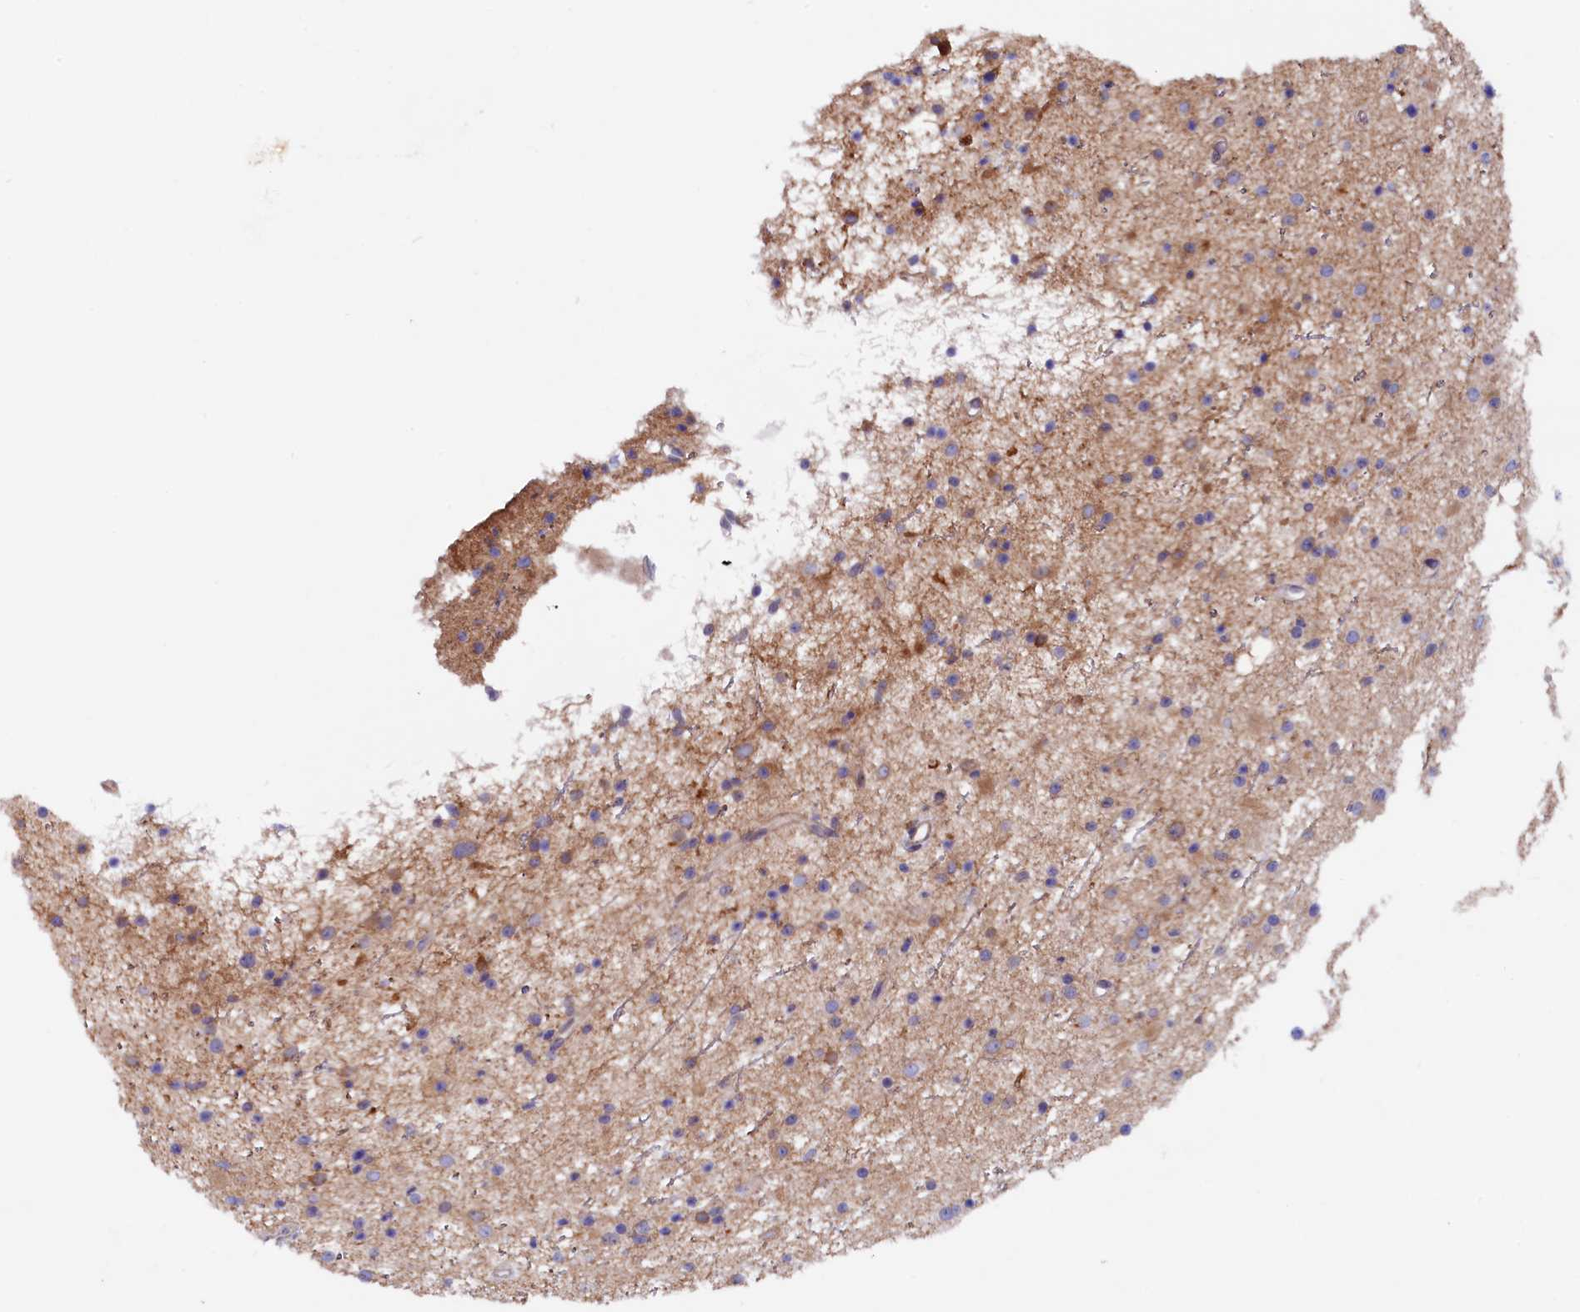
{"staining": {"intensity": "negative", "quantity": "none", "location": "none"}, "tissue": "glioma", "cell_type": "Tumor cells", "image_type": "cancer", "snomed": [{"axis": "morphology", "description": "Glioma, malignant, Low grade"}, {"axis": "topography", "description": "Cerebral cortex"}], "caption": "DAB immunohistochemical staining of glioma exhibits no significant staining in tumor cells.", "gene": "JPT2", "patient": {"sex": "female", "age": 39}}